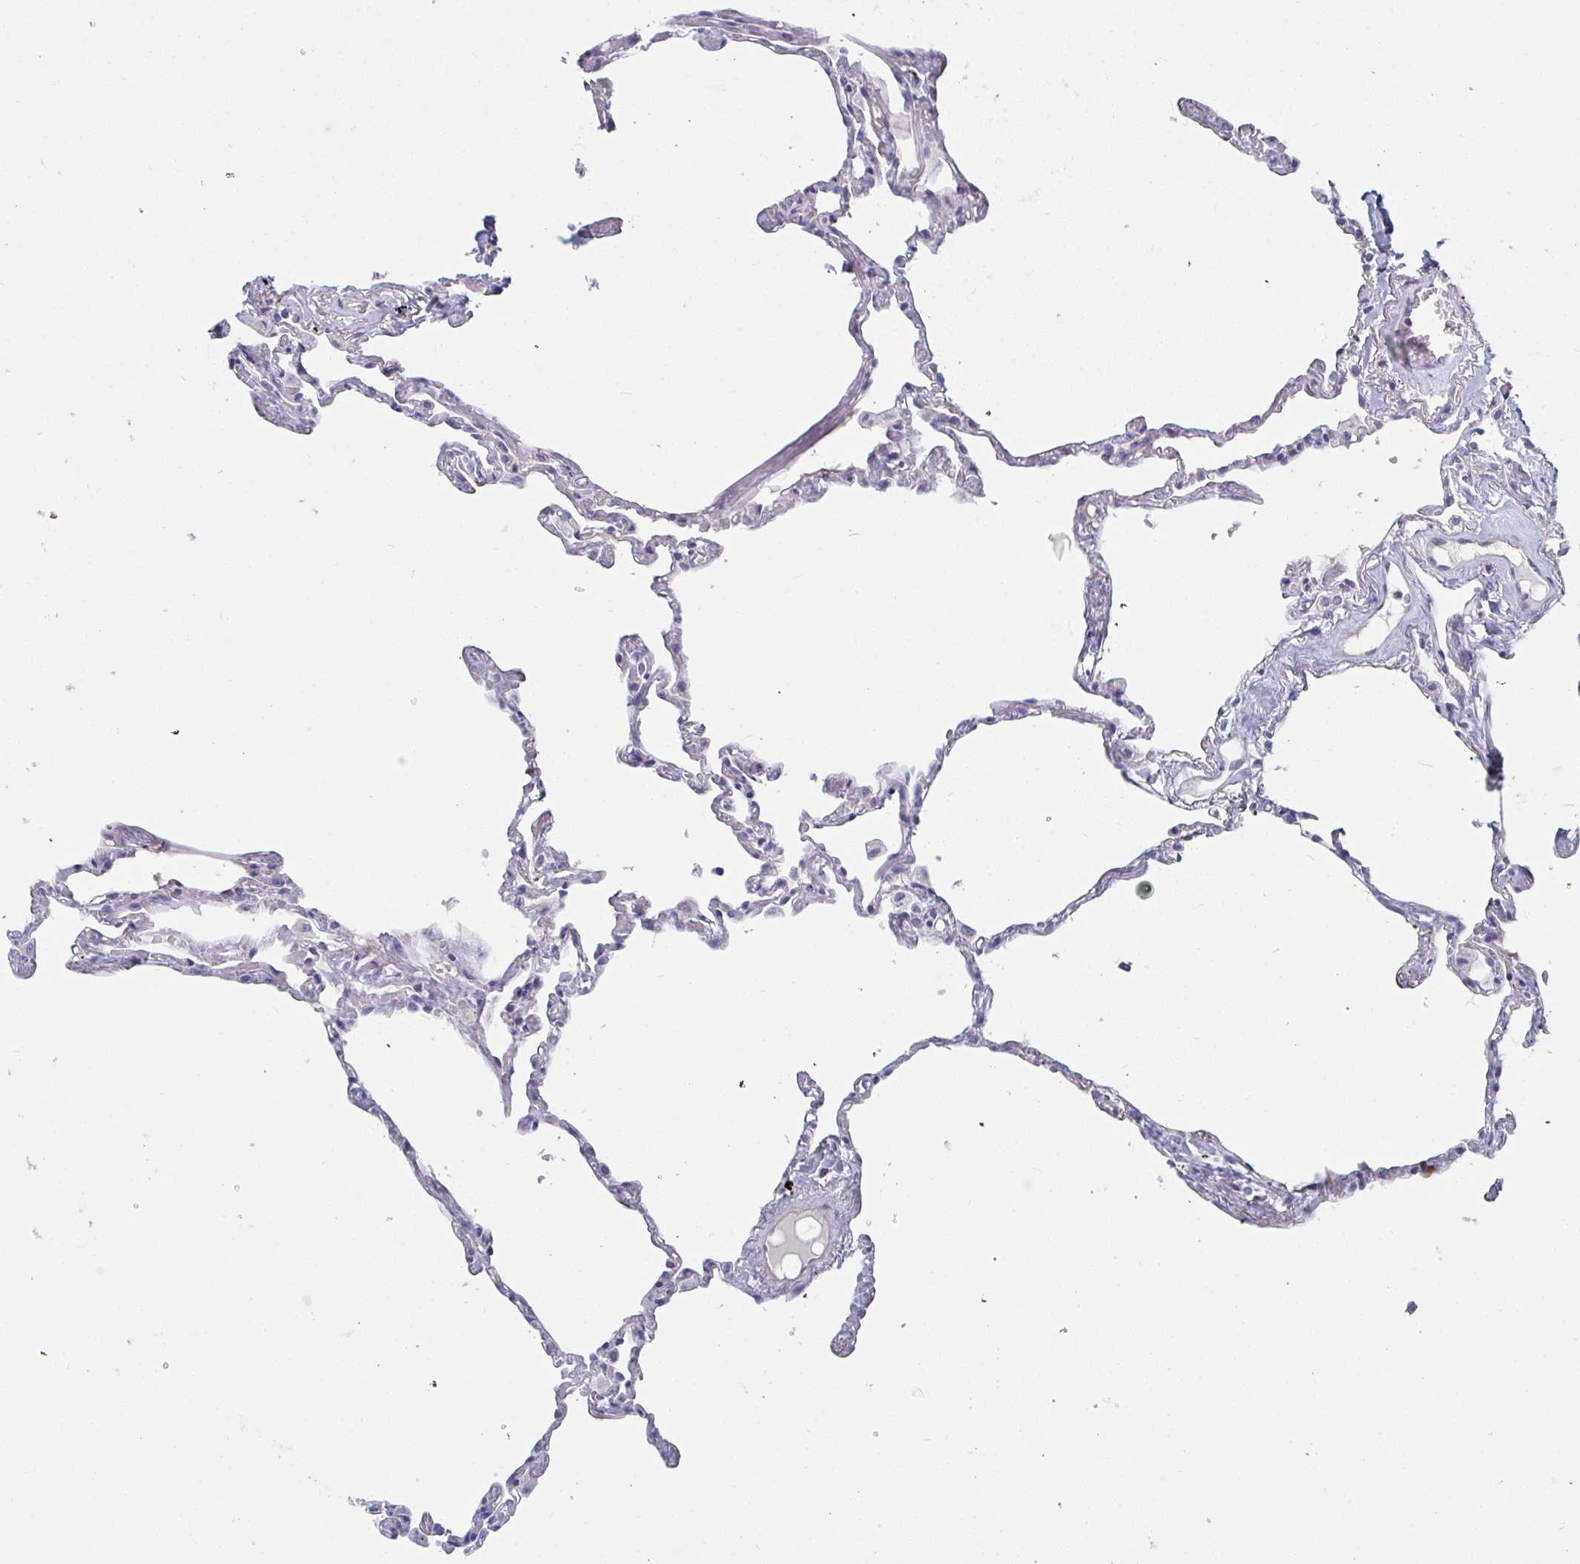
{"staining": {"intensity": "negative", "quantity": "none", "location": "none"}, "tissue": "lung", "cell_type": "Alveolar cells", "image_type": "normal", "snomed": [{"axis": "morphology", "description": "Normal tissue, NOS"}, {"axis": "topography", "description": "Lung"}], "caption": "Immunohistochemical staining of benign lung demonstrates no significant expression in alveolar cells.", "gene": "CENPT", "patient": {"sex": "female", "age": 67}}